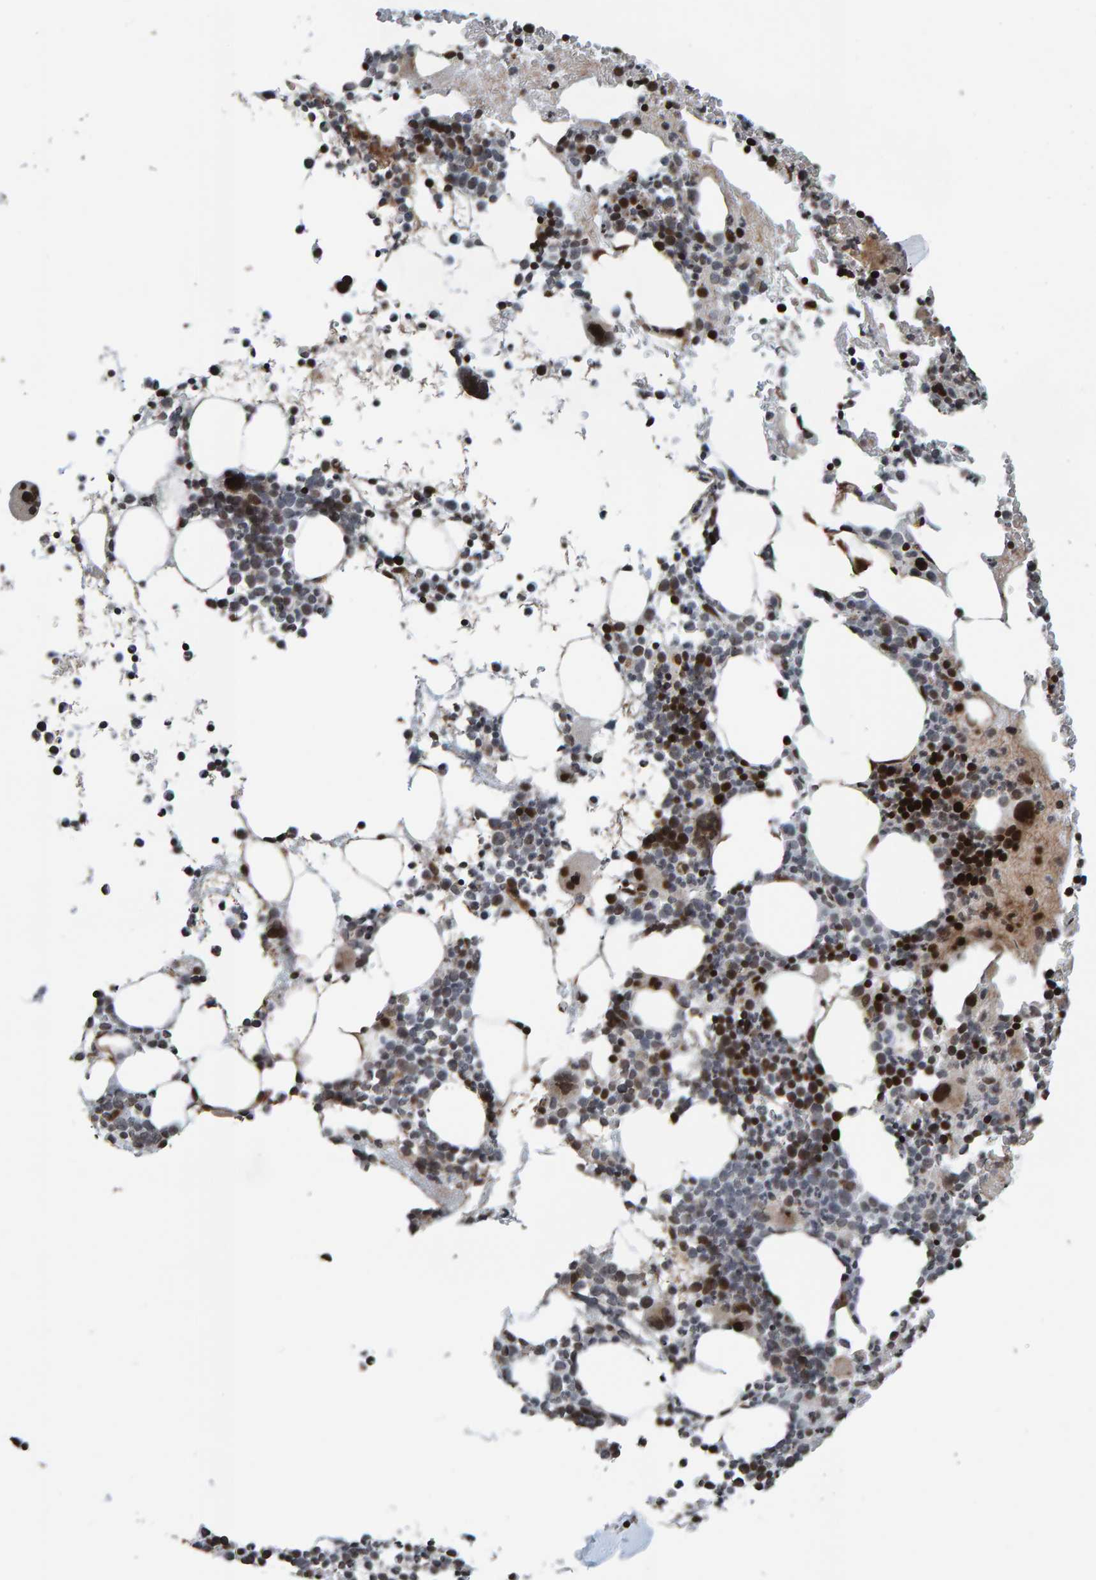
{"staining": {"intensity": "strong", "quantity": ">75%", "location": "nuclear"}, "tissue": "bone marrow", "cell_type": "Hematopoietic cells", "image_type": "normal", "snomed": [{"axis": "morphology", "description": "Normal tissue, NOS"}, {"axis": "morphology", "description": "Inflammation, NOS"}, {"axis": "topography", "description": "Bone marrow"}], "caption": "Hematopoietic cells exhibit strong nuclear expression in approximately >75% of cells in normal bone marrow. The staining was performed using DAB, with brown indicating positive protein expression. Nuclei are stained blue with hematoxylin.", "gene": "ZNF366", "patient": {"sex": "male", "age": 78}}